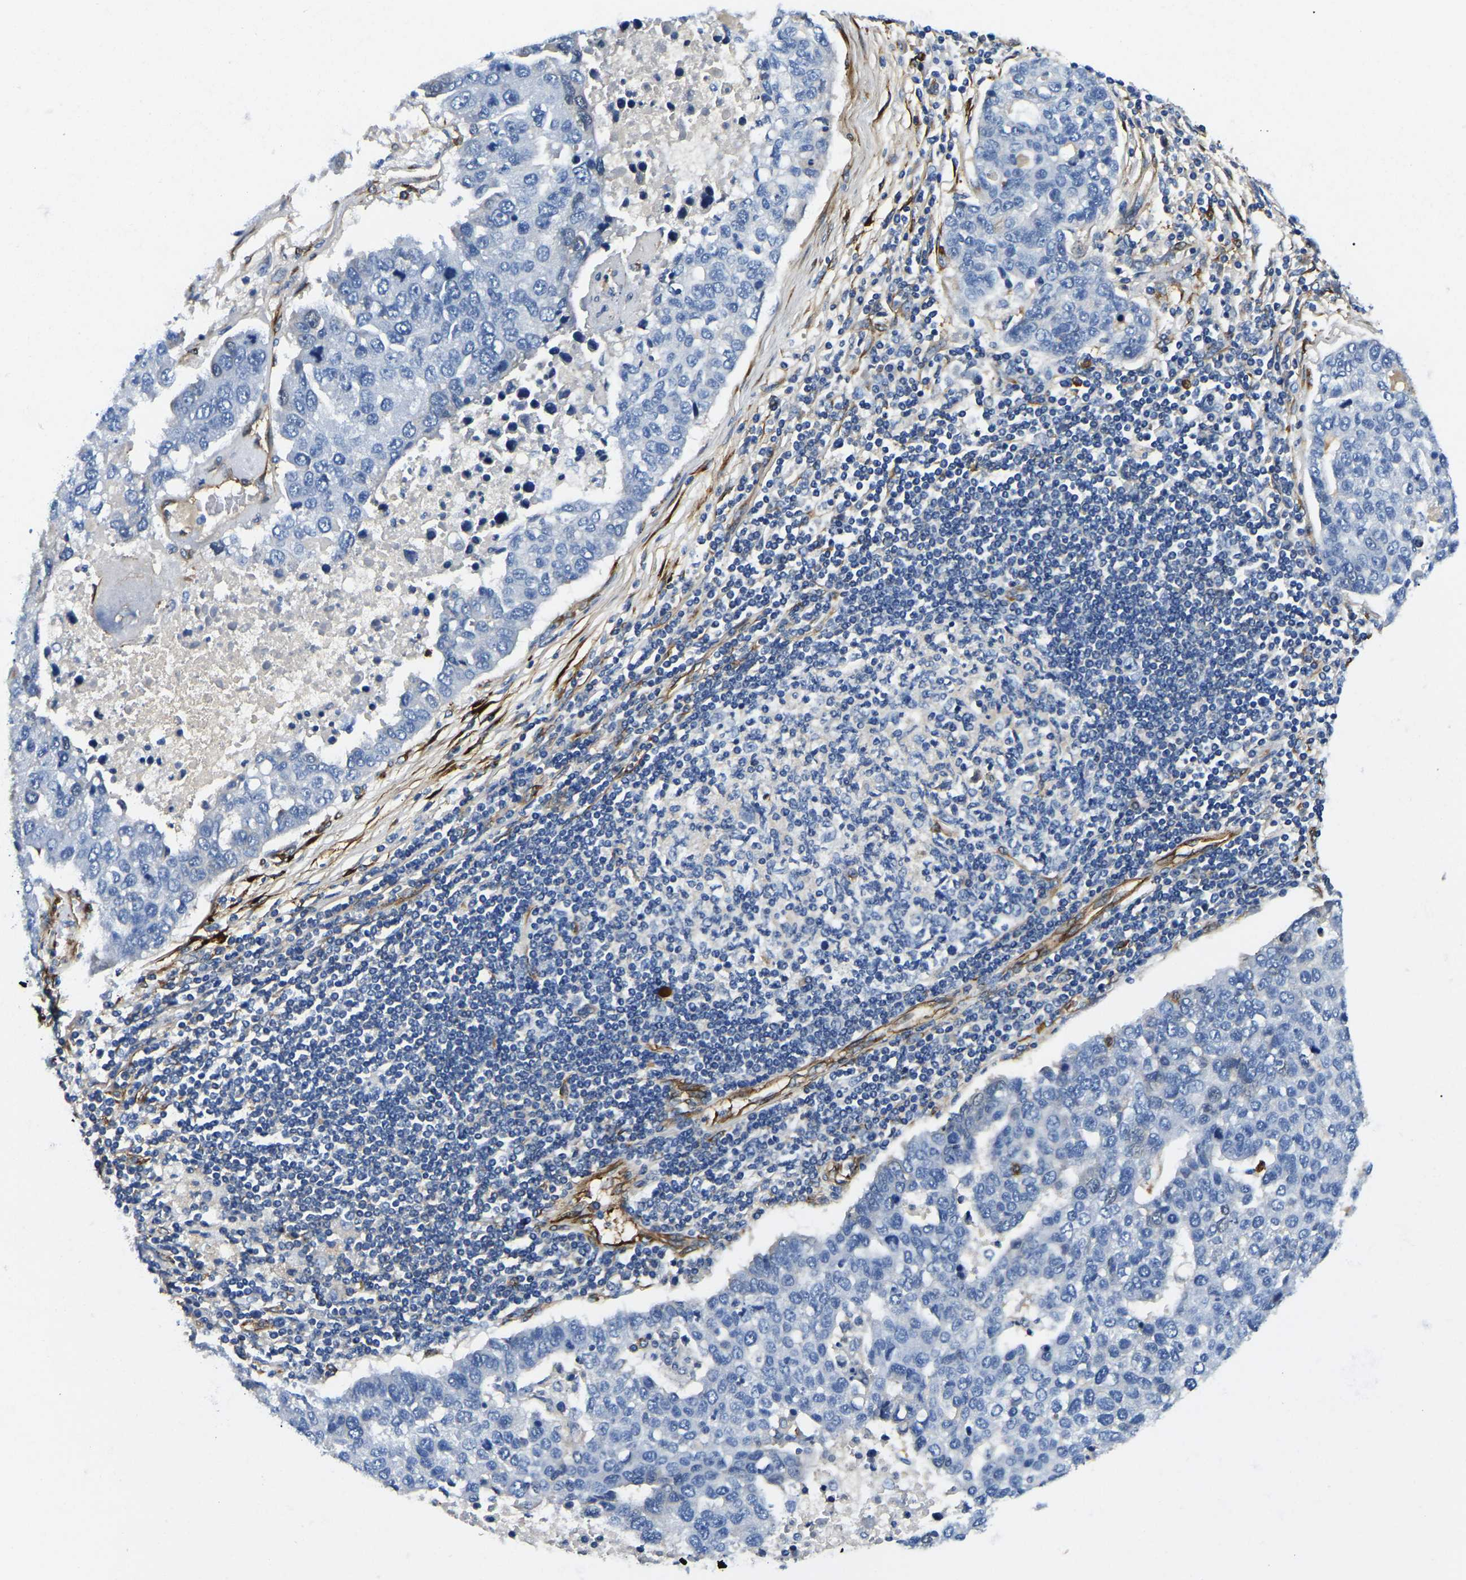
{"staining": {"intensity": "negative", "quantity": "none", "location": "none"}, "tissue": "pancreatic cancer", "cell_type": "Tumor cells", "image_type": "cancer", "snomed": [{"axis": "morphology", "description": "Adenocarcinoma, NOS"}, {"axis": "topography", "description": "Pancreas"}], "caption": "This is a photomicrograph of IHC staining of pancreatic cancer, which shows no positivity in tumor cells. Nuclei are stained in blue.", "gene": "DUSP8", "patient": {"sex": "female", "age": 61}}